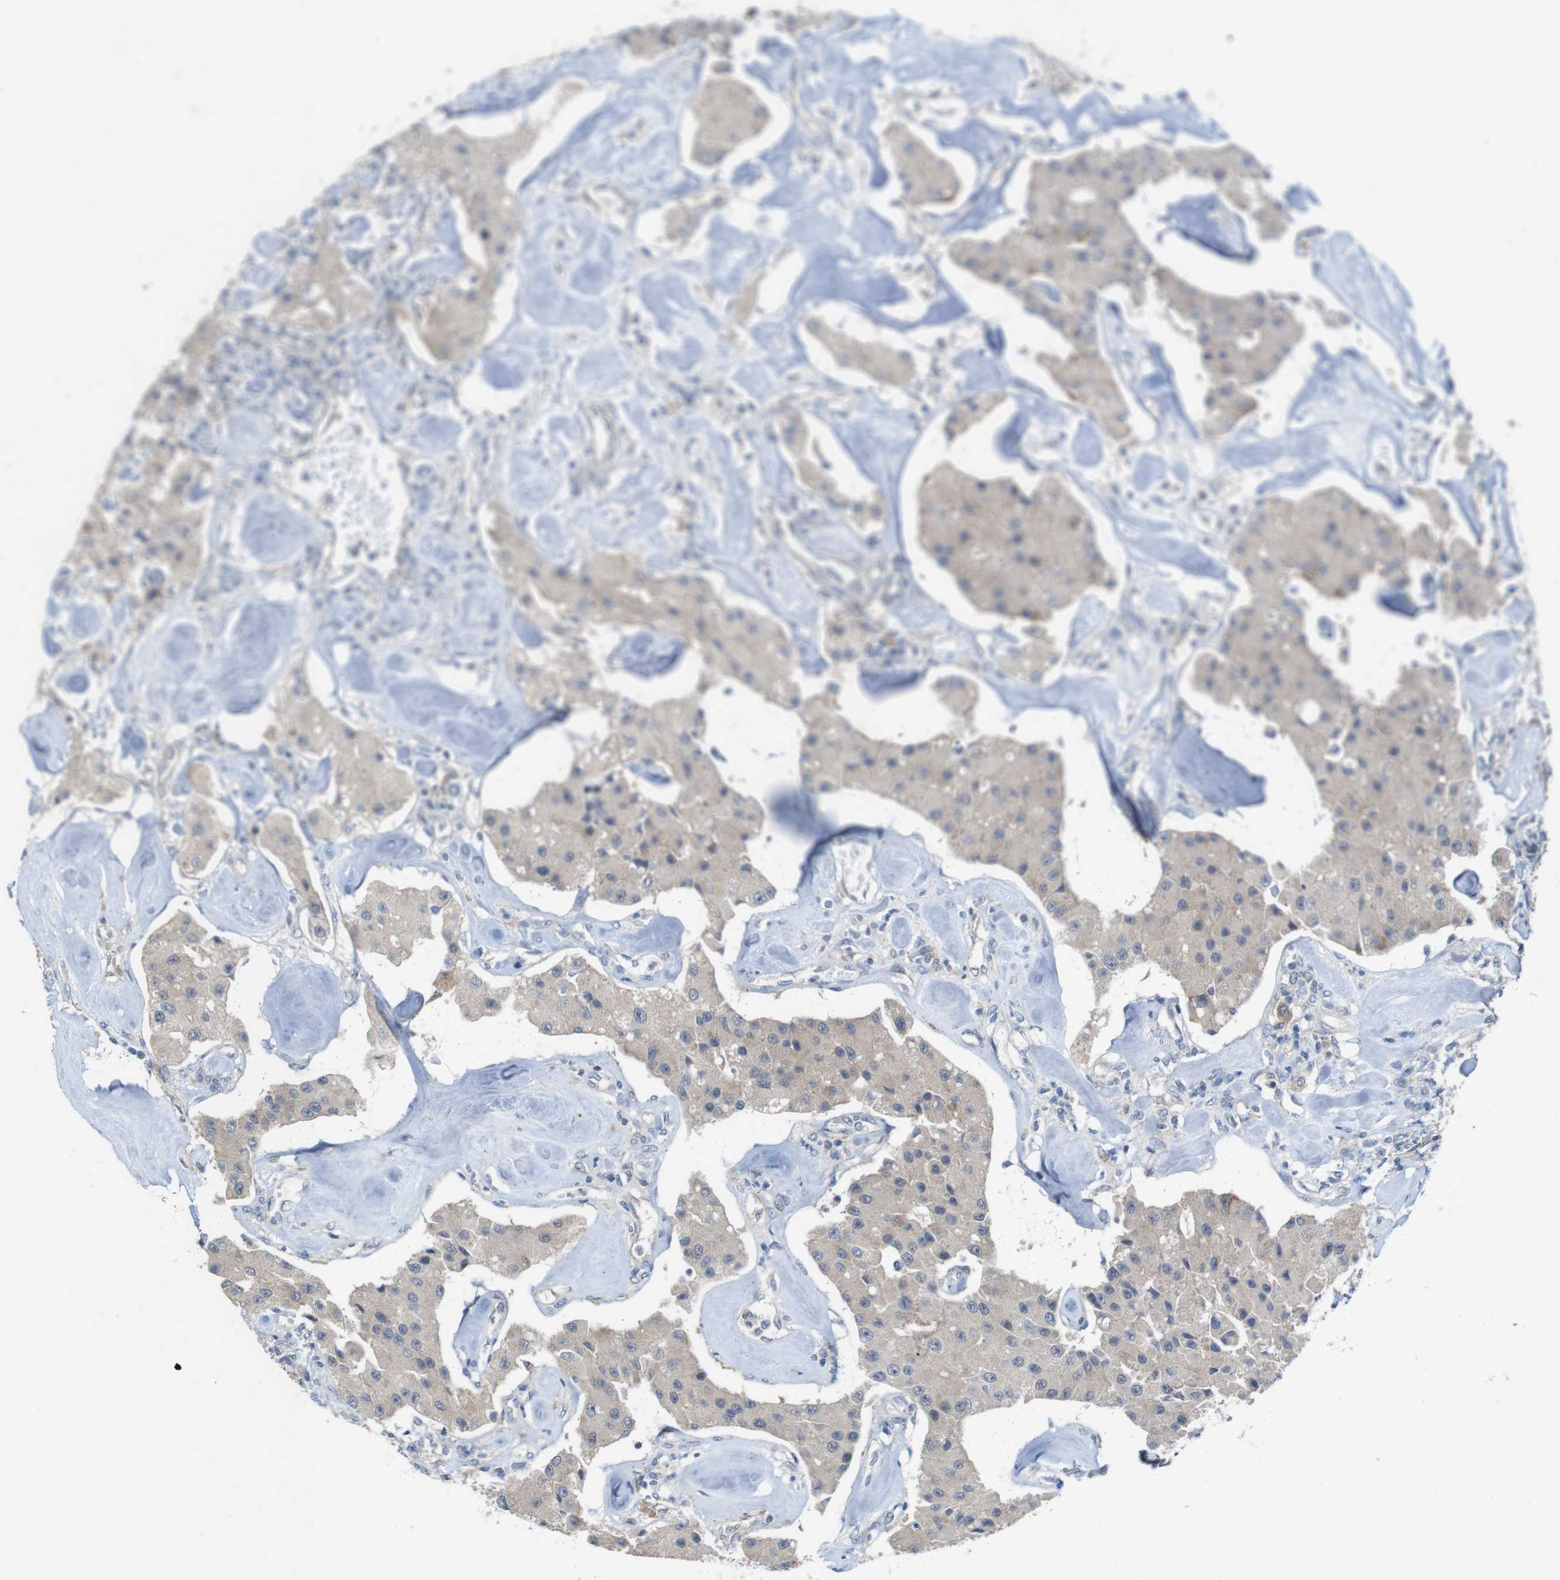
{"staining": {"intensity": "weak", "quantity": ">75%", "location": "cytoplasmic/membranous"}, "tissue": "carcinoid", "cell_type": "Tumor cells", "image_type": "cancer", "snomed": [{"axis": "morphology", "description": "Carcinoid, malignant, NOS"}, {"axis": "topography", "description": "Pancreas"}], "caption": "Immunohistochemical staining of human carcinoid exhibits weak cytoplasmic/membranous protein staining in approximately >75% of tumor cells.", "gene": "CDC34", "patient": {"sex": "male", "age": 41}}